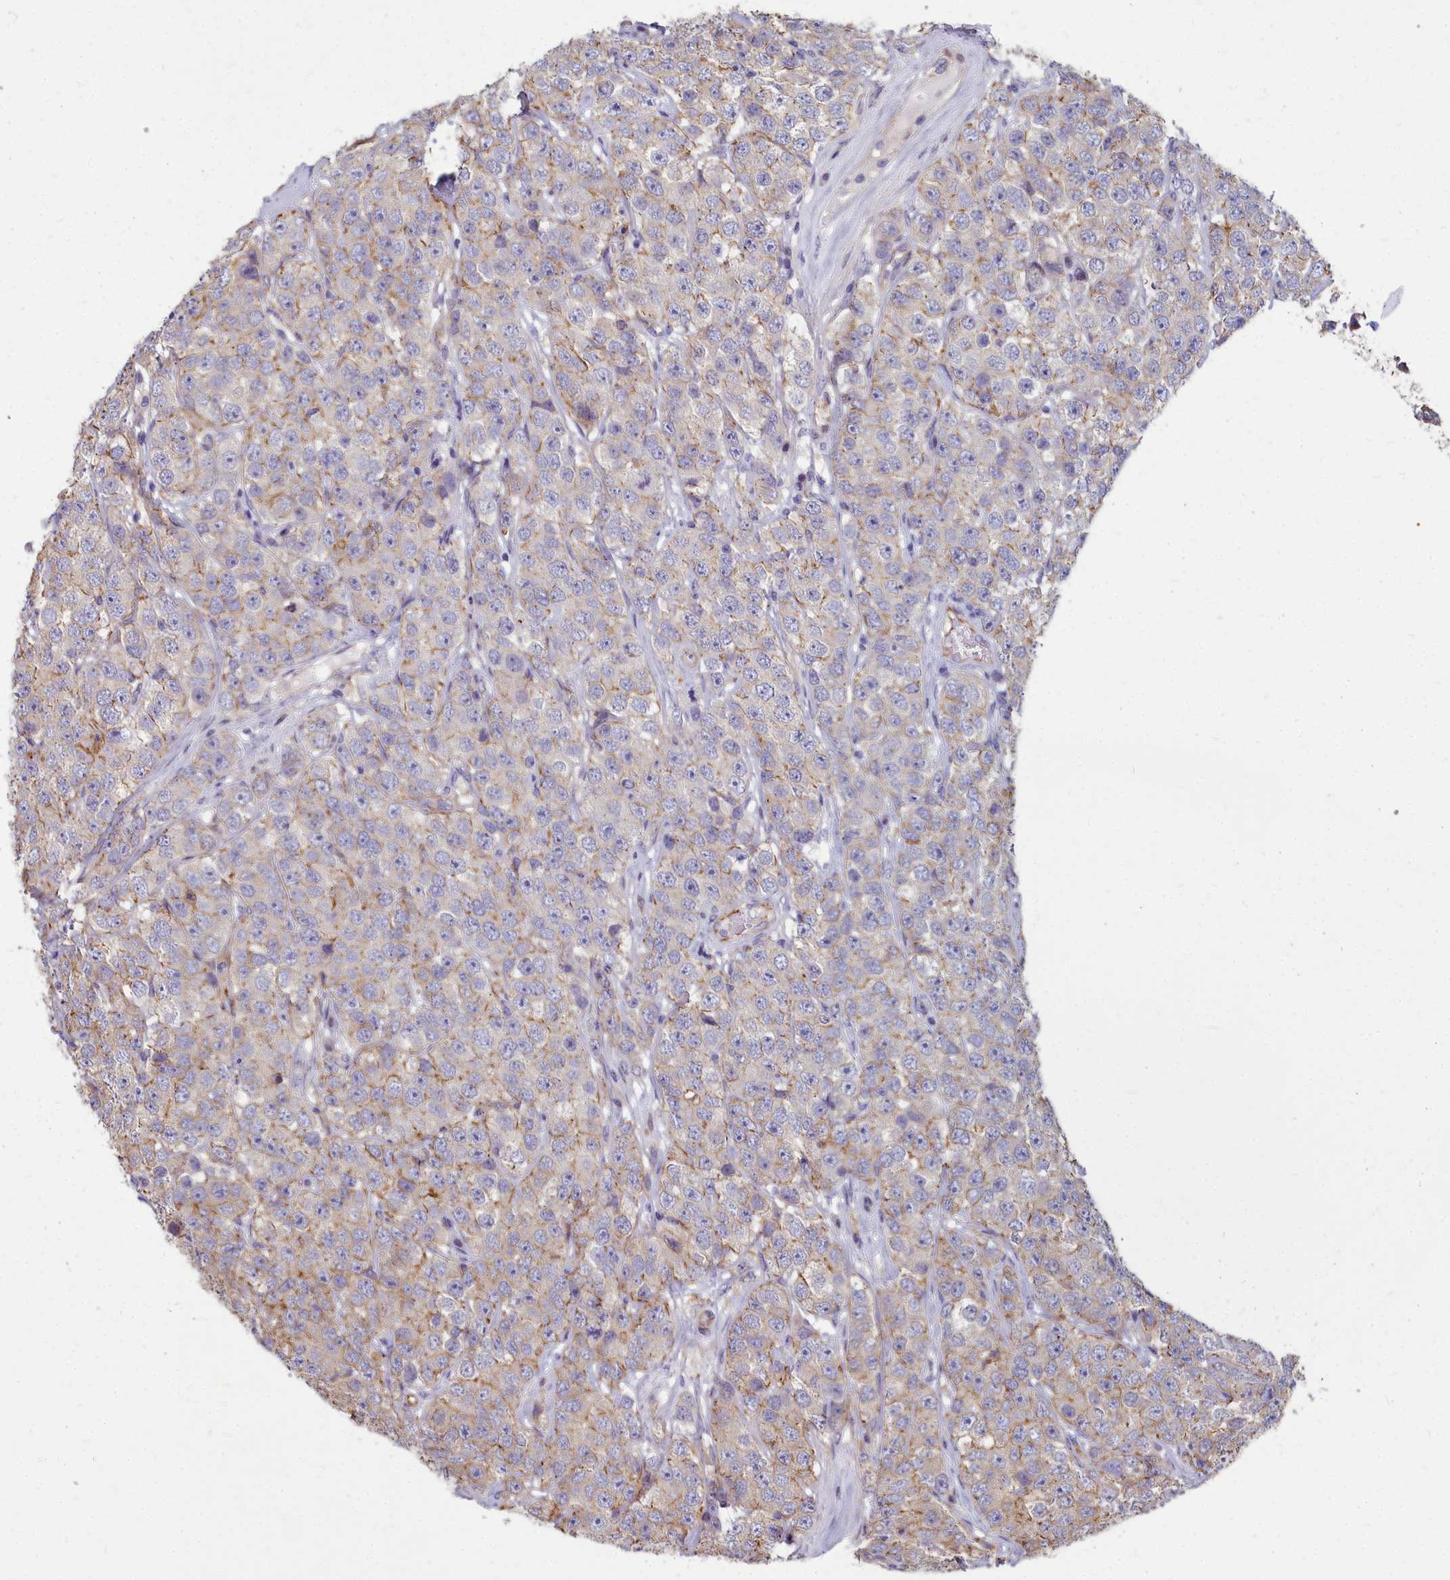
{"staining": {"intensity": "moderate", "quantity": "25%-75%", "location": "cytoplasmic/membranous"}, "tissue": "testis cancer", "cell_type": "Tumor cells", "image_type": "cancer", "snomed": [{"axis": "morphology", "description": "Seminoma, NOS"}, {"axis": "topography", "description": "Testis"}], "caption": "Human seminoma (testis) stained for a protein (brown) shows moderate cytoplasmic/membranous positive positivity in approximately 25%-75% of tumor cells.", "gene": "TTC5", "patient": {"sex": "male", "age": 28}}